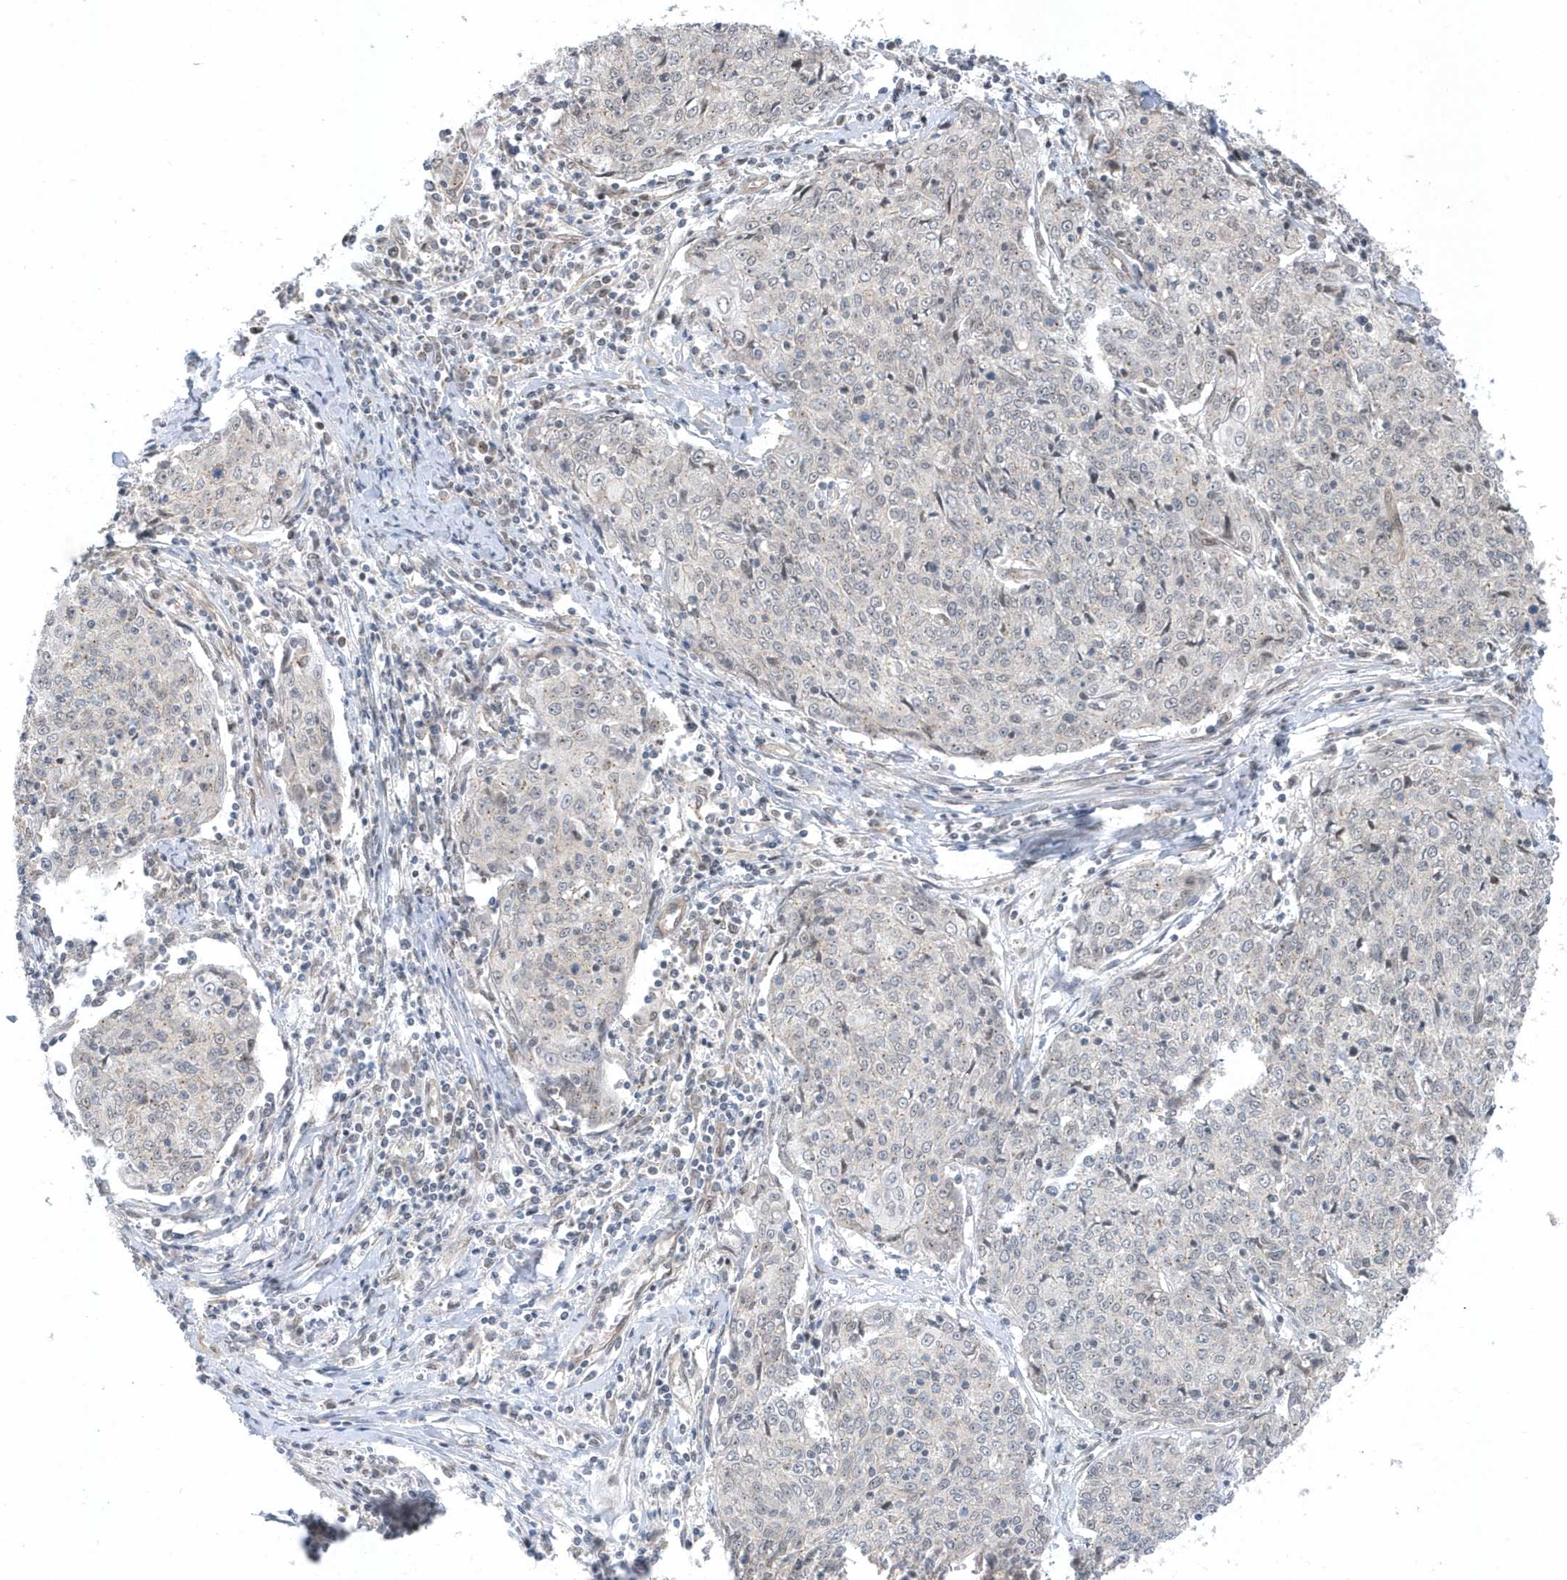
{"staining": {"intensity": "negative", "quantity": "none", "location": "none"}, "tissue": "cervical cancer", "cell_type": "Tumor cells", "image_type": "cancer", "snomed": [{"axis": "morphology", "description": "Squamous cell carcinoma, NOS"}, {"axis": "topography", "description": "Cervix"}], "caption": "Immunohistochemical staining of human squamous cell carcinoma (cervical) displays no significant expression in tumor cells.", "gene": "USP53", "patient": {"sex": "female", "age": 48}}